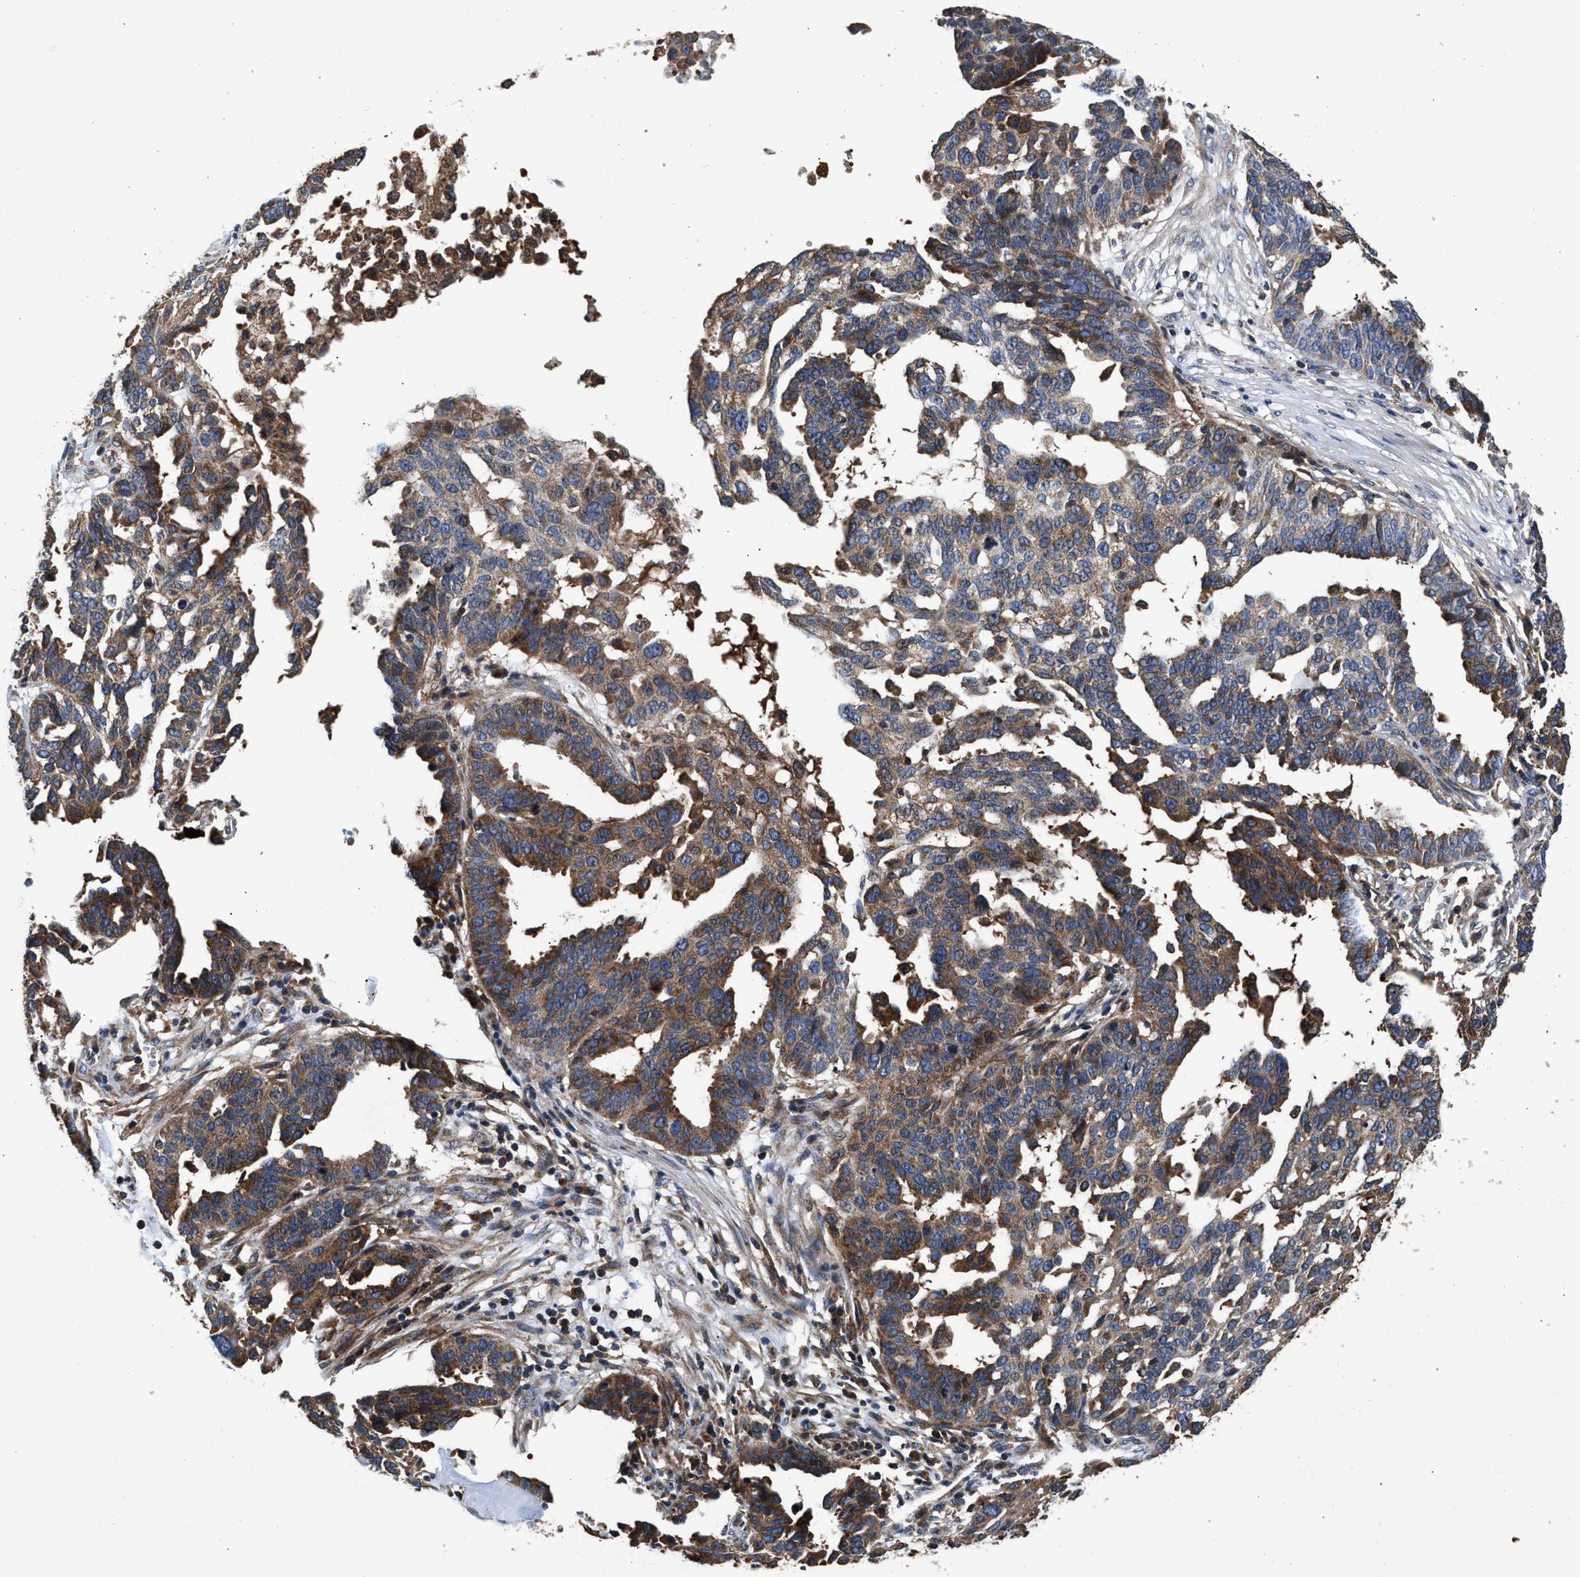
{"staining": {"intensity": "moderate", "quantity": ">75%", "location": "cytoplasmic/membranous"}, "tissue": "ovarian cancer", "cell_type": "Tumor cells", "image_type": "cancer", "snomed": [{"axis": "morphology", "description": "Cystadenocarcinoma, serous, NOS"}, {"axis": "topography", "description": "Ovary"}], "caption": "Immunohistochemical staining of human ovarian serous cystadenocarcinoma displays medium levels of moderate cytoplasmic/membranous expression in approximately >75% of tumor cells.", "gene": "NFKB2", "patient": {"sex": "female", "age": 59}}